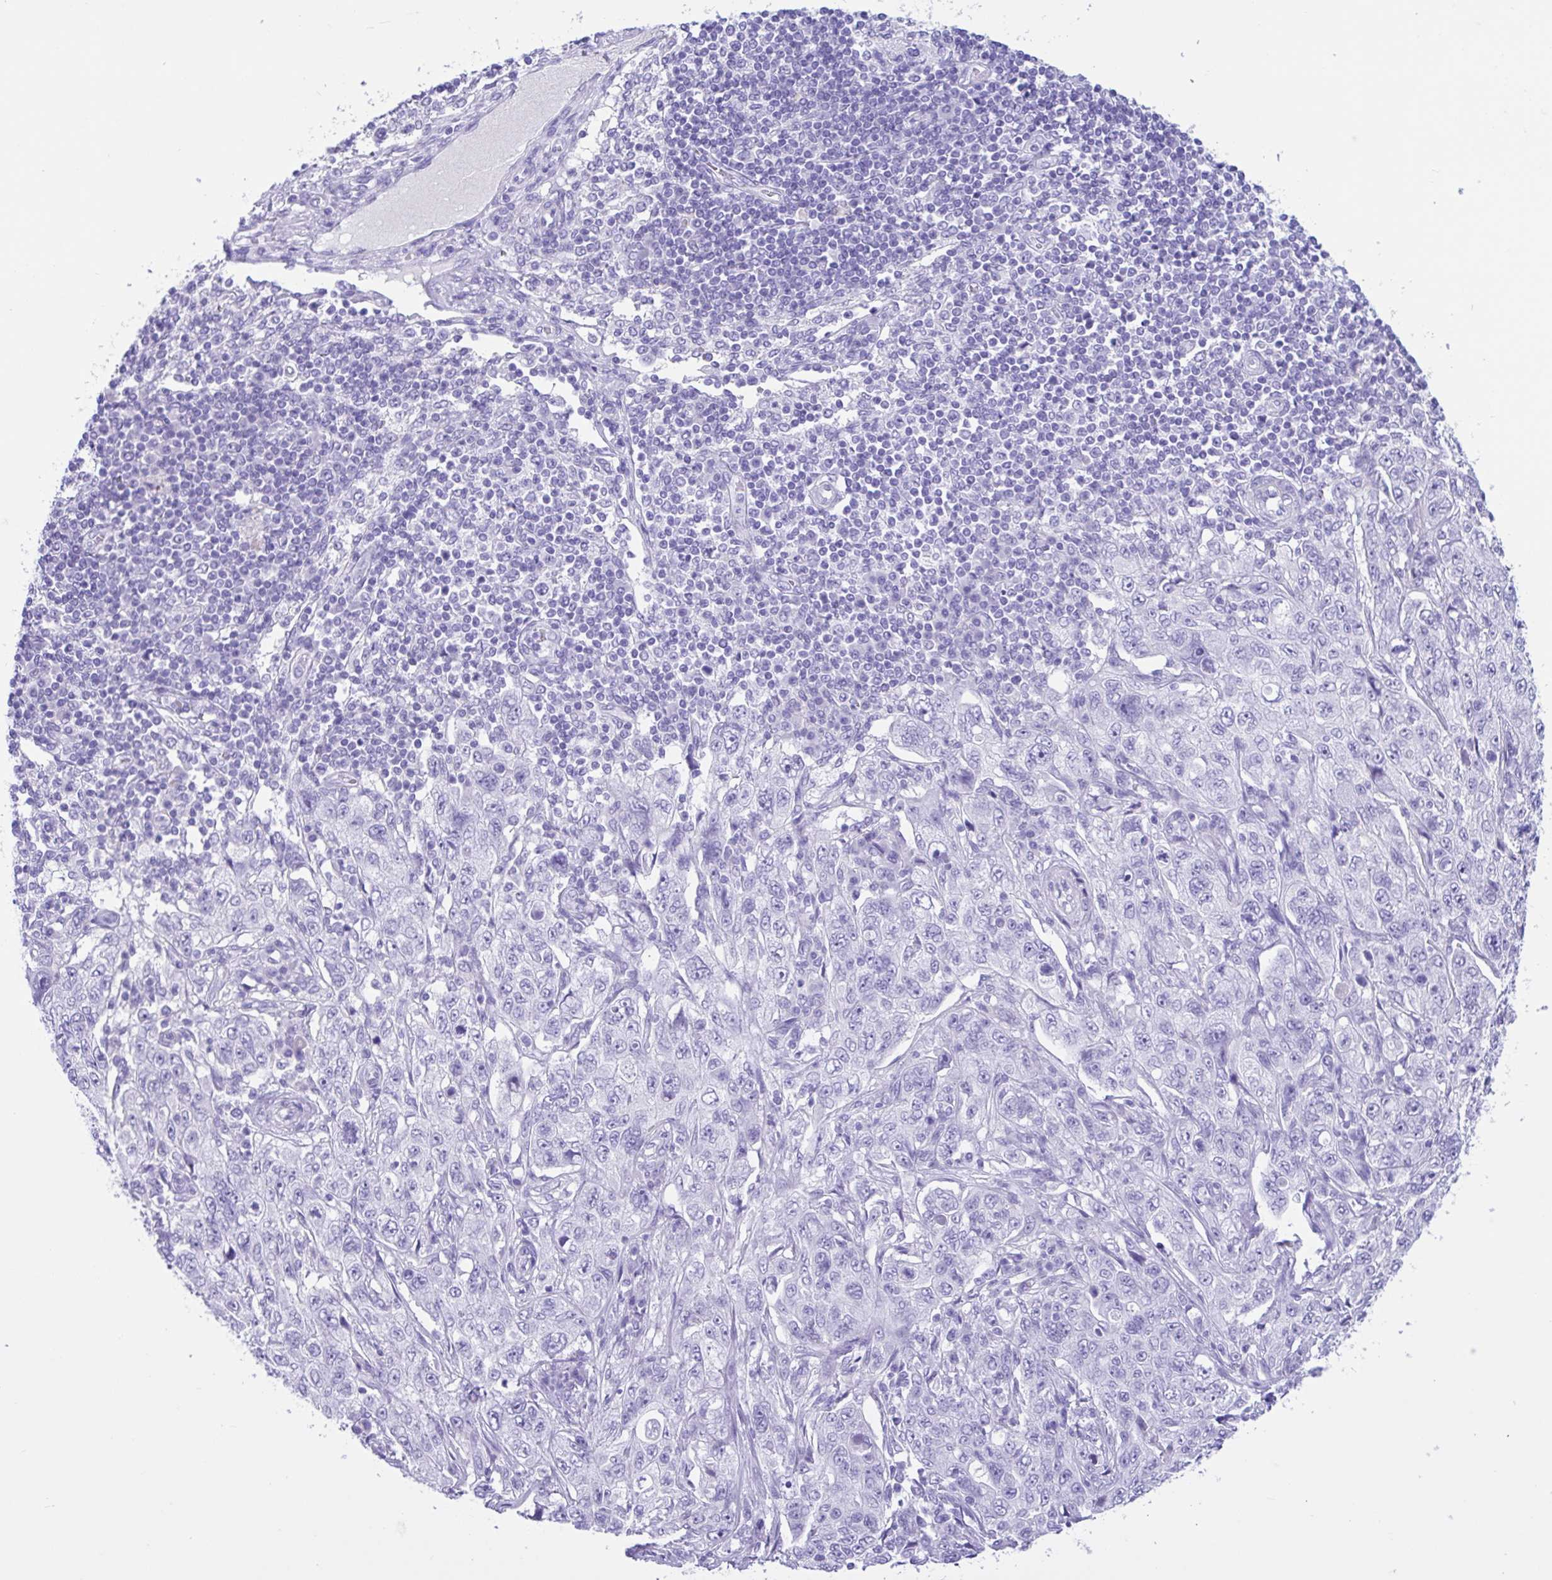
{"staining": {"intensity": "negative", "quantity": "none", "location": "none"}, "tissue": "pancreatic cancer", "cell_type": "Tumor cells", "image_type": "cancer", "snomed": [{"axis": "morphology", "description": "Adenocarcinoma, NOS"}, {"axis": "topography", "description": "Pancreas"}], "caption": "DAB (3,3'-diaminobenzidine) immunohistochemical staining of human pancreatic cancer shows no significant positivity in tumor cells. (IHC, brightfield microscopy, high magnification).", "gene": "OR4N4", "patient": {"sex": "male", "age": 68}}